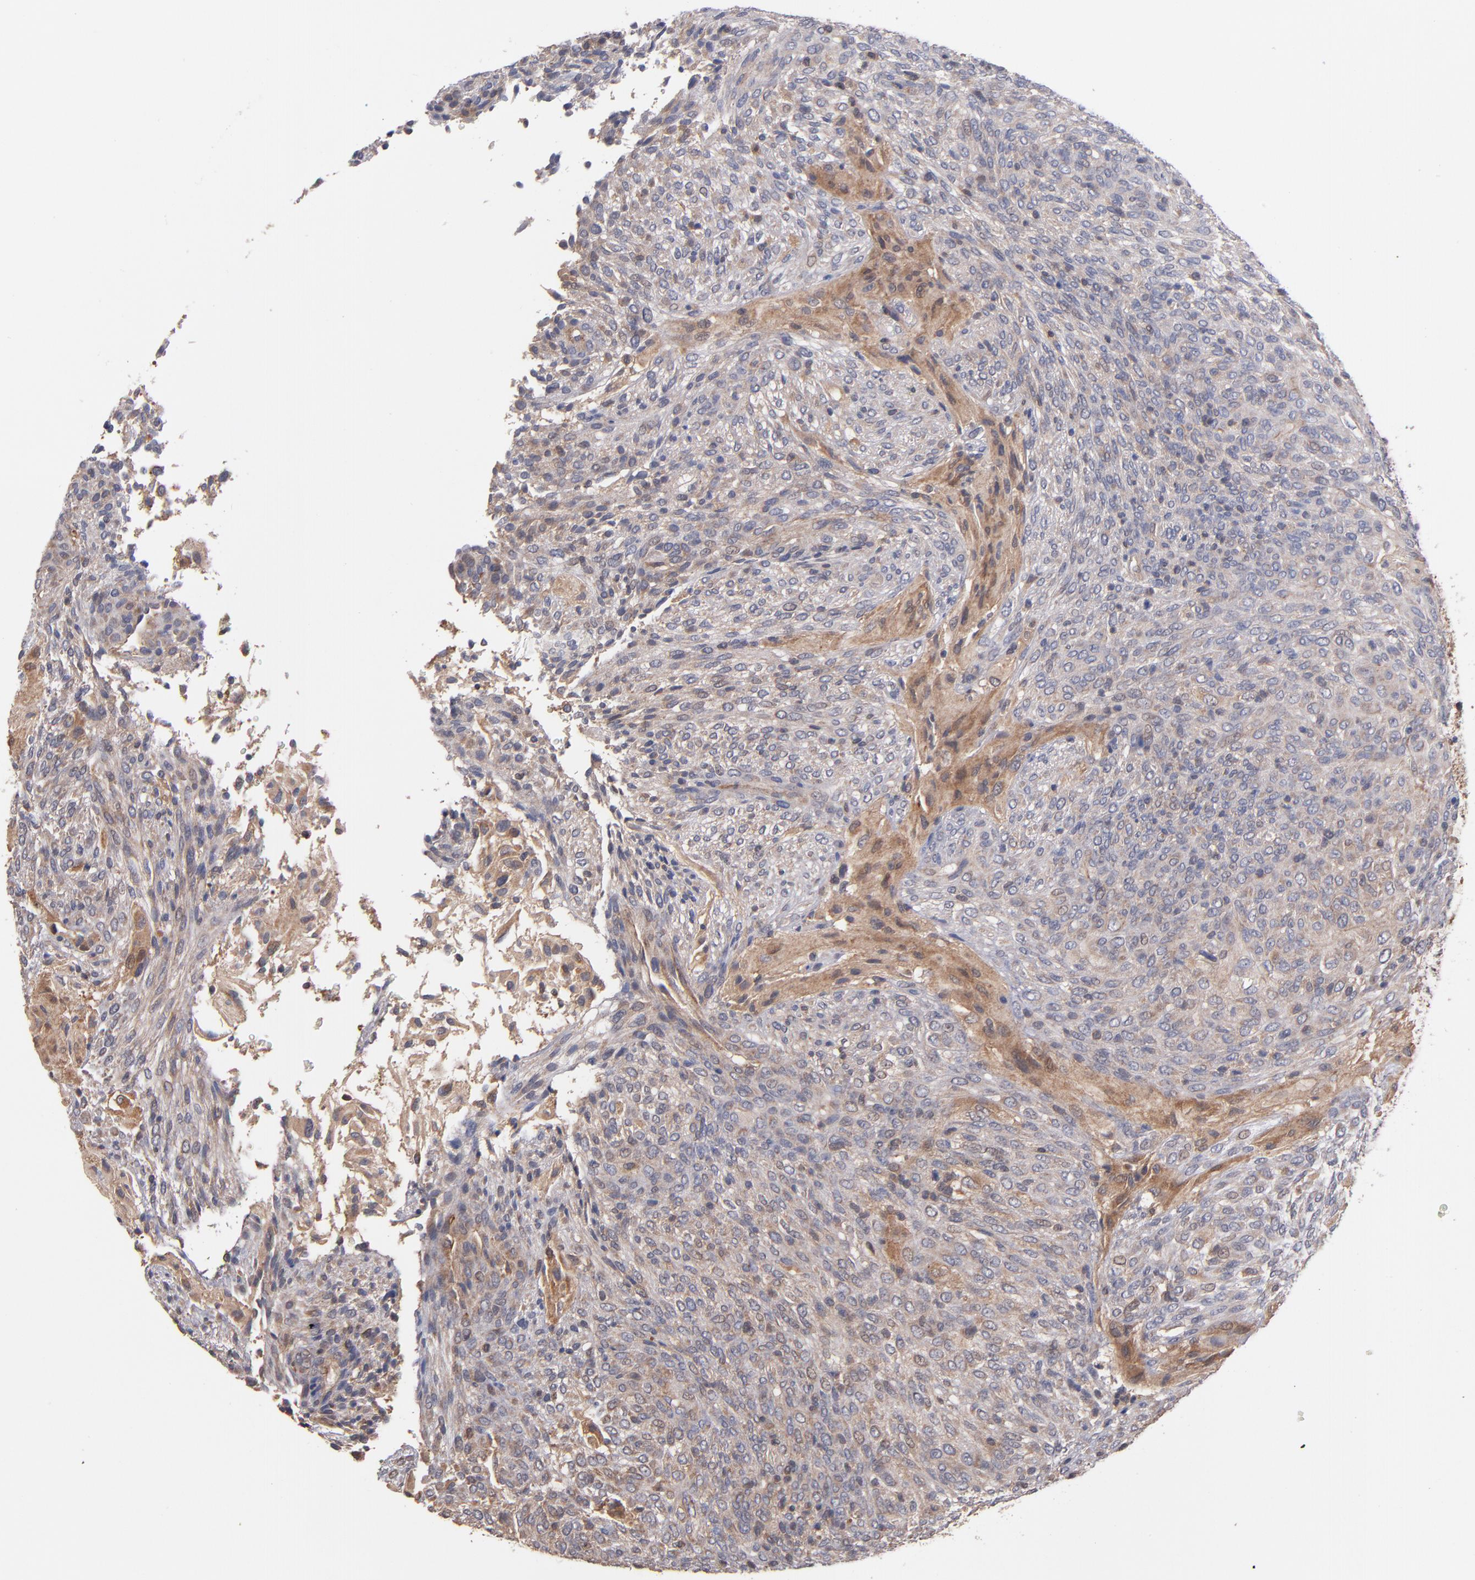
{"staining": {"intensity": "moderate", "quantity": "25%-75%", "location": "cytoplasmic/membranous"}, "tissue": "glioma", "cell_type": "Tumor cells", "image_type": "cancer", "snomed": [{"axis": "morphology", "description": "Glioma, malignant, High grade"}, {"axis": "topography", "description": "Cerebral cortex"}], "caption": "Human malignant high-grade glioma stained with a protein marker demonstrates moderate staining in tumor cells.", "gene": "GMFG", "patient": {"sex": "female", "age": 55}}